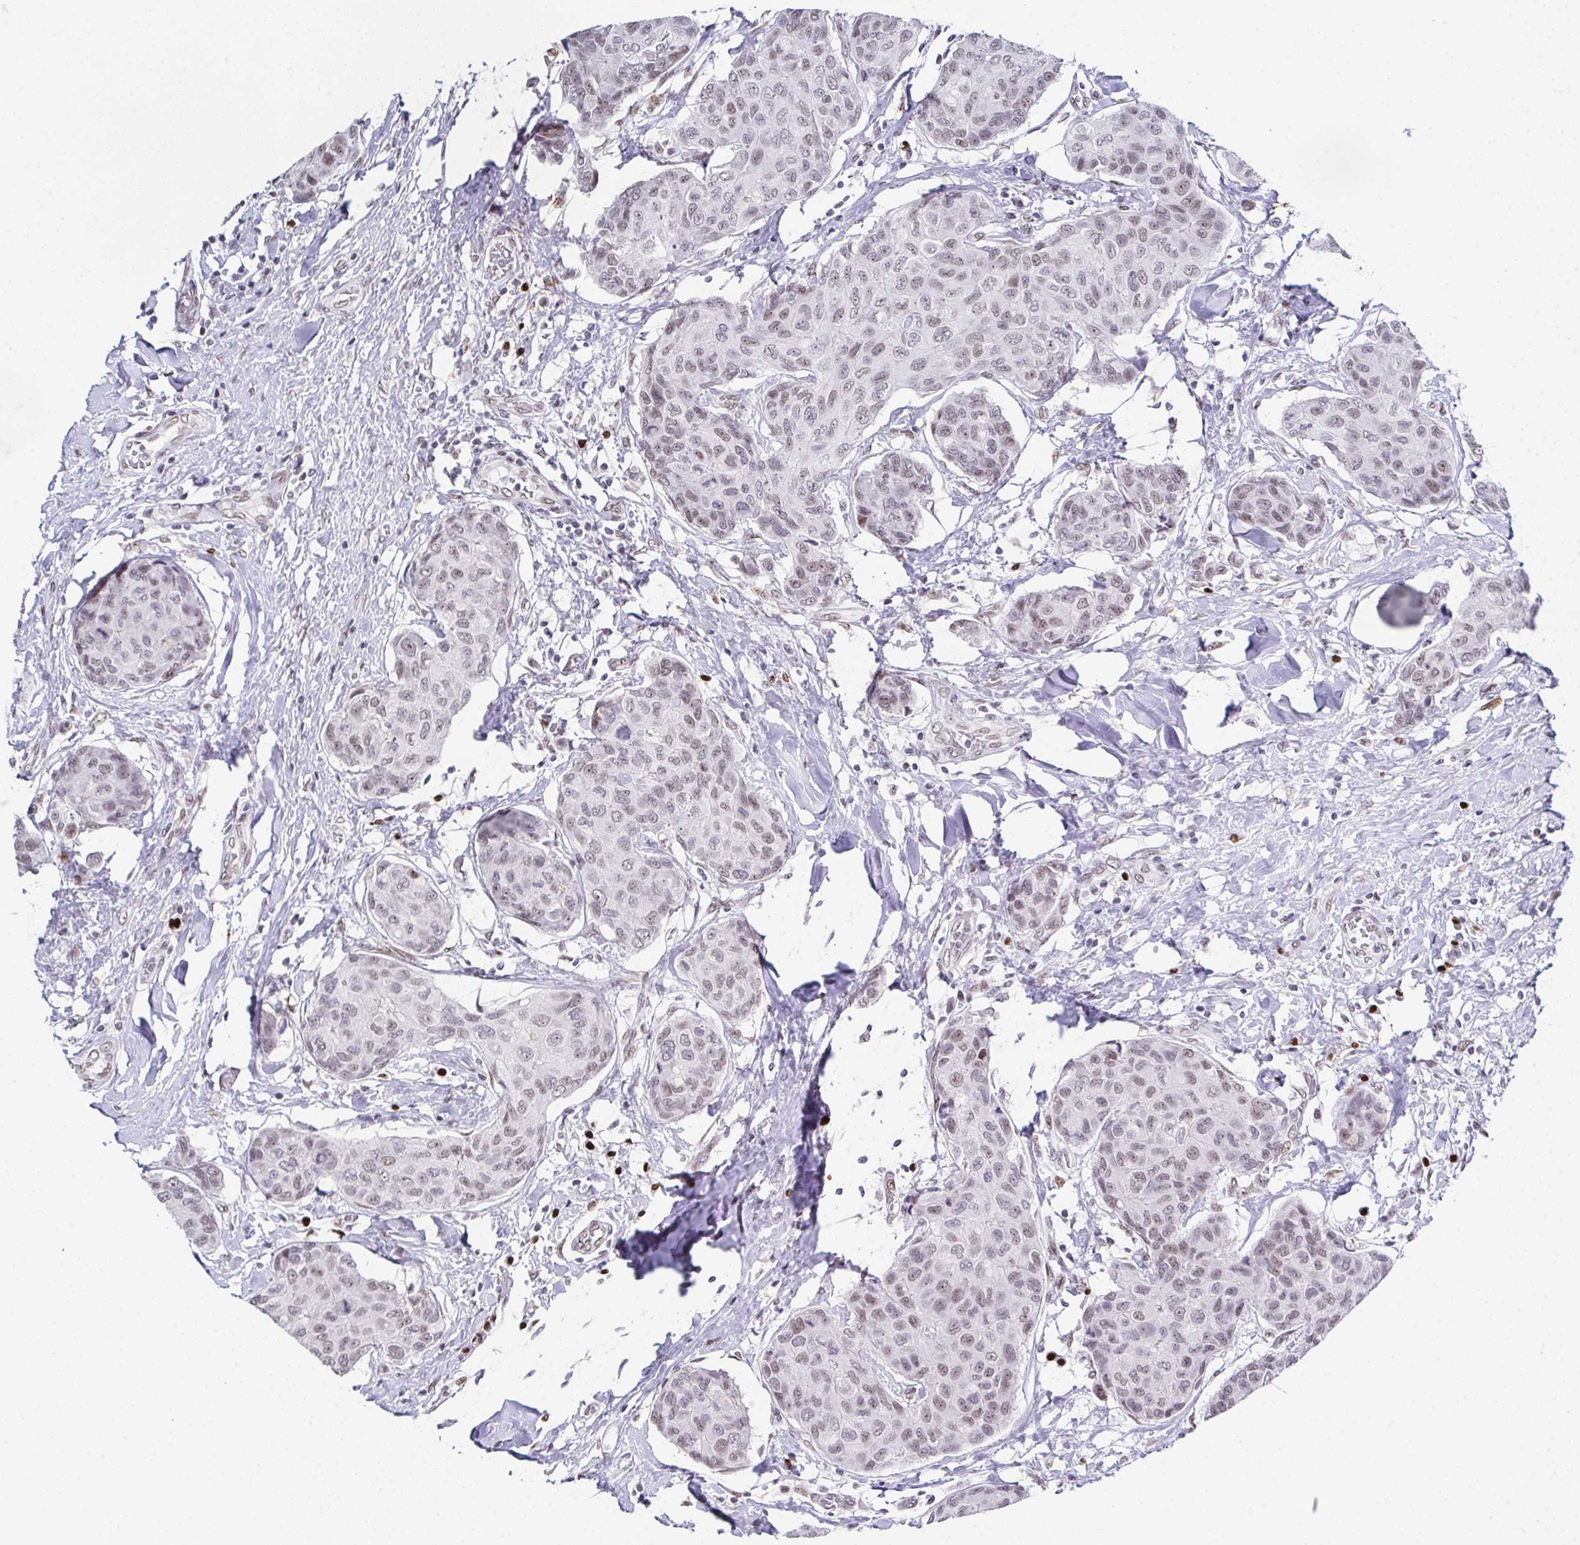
{"staining": {"intensity": "weak", "quantity": "25%-75%", "location": "nuclear"}, "tissue": "breast cancer", "cell_type": "Tumor cells", "image_type": "cancer", "snomed": [{"axis": "morphology", "description": "Duct carcinoma"}, {"axis": "topography", "description": "Breast"}], "caption": "Breast invasive ductal carcinoma was stained to show a protein in brown. There is low levels of weak nuclear positivity in approximately 25%-75% of tumor cells.", "gene": "RB1", "patient": {"sex": "female", "age": 80}}